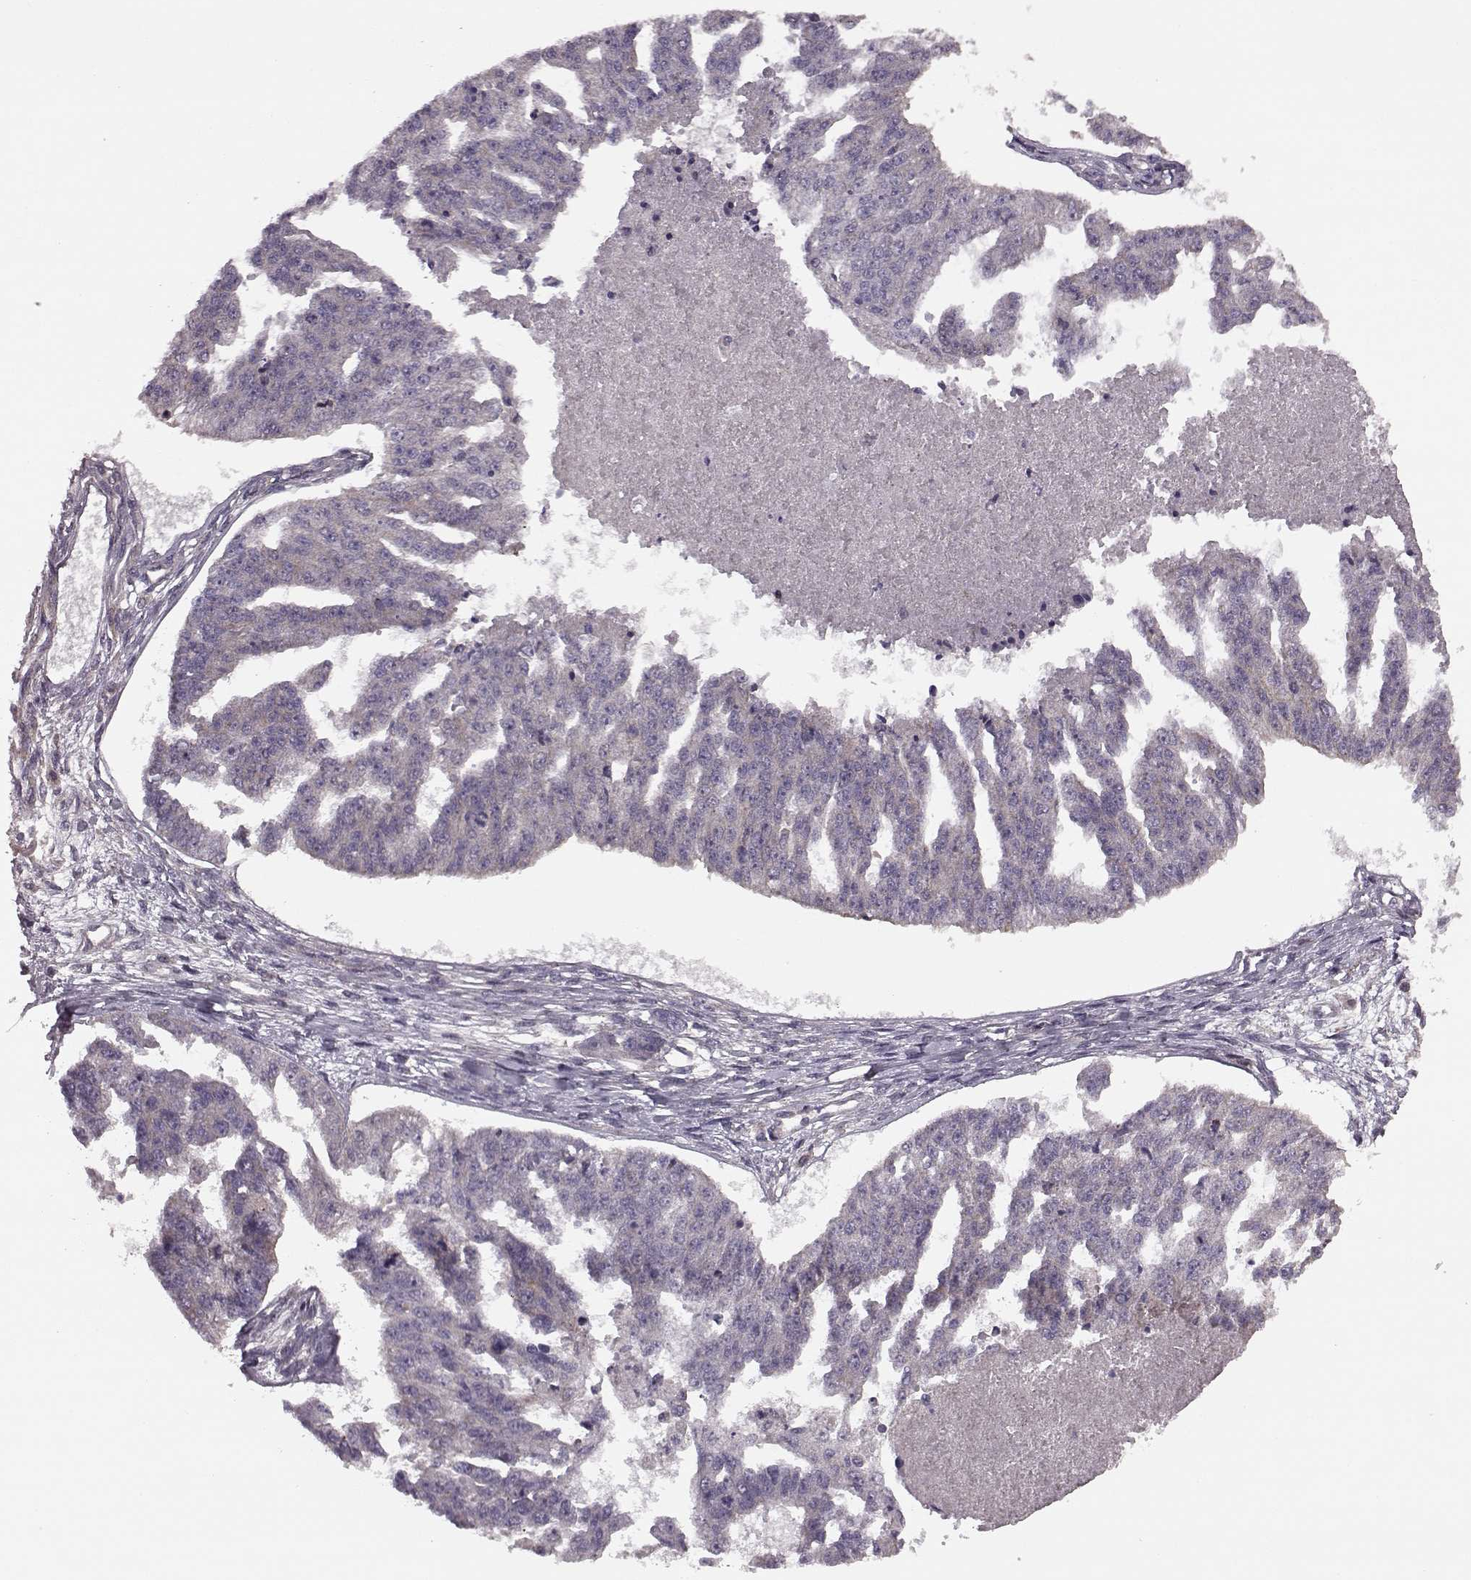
{"staining": {"intensity": "negative", "quantity": "none", "location": "none"}, "tissue": "ovarian cancer", "cell_type": "Tumor cells", "image_type": "cancer", "snomed": [{"axis": "morphology", "description": "Cystadenocarcinoma, serous, NOS"}, {"axis": "topography", "description": "Ovary"}], "caption": "Ovarian serous cystadenocarcinoma was stained to show a protein in brown. There is no significant staining in tumor cells. (Stains: DAB (3,3'-diaminobenzidine) immunohistochemistry with hematoxylin counter stain, Microscopy: brightfield microscopy at high magnification).", "gene": "FNIP2", "patient": {"sex": "female", "age": 58}}